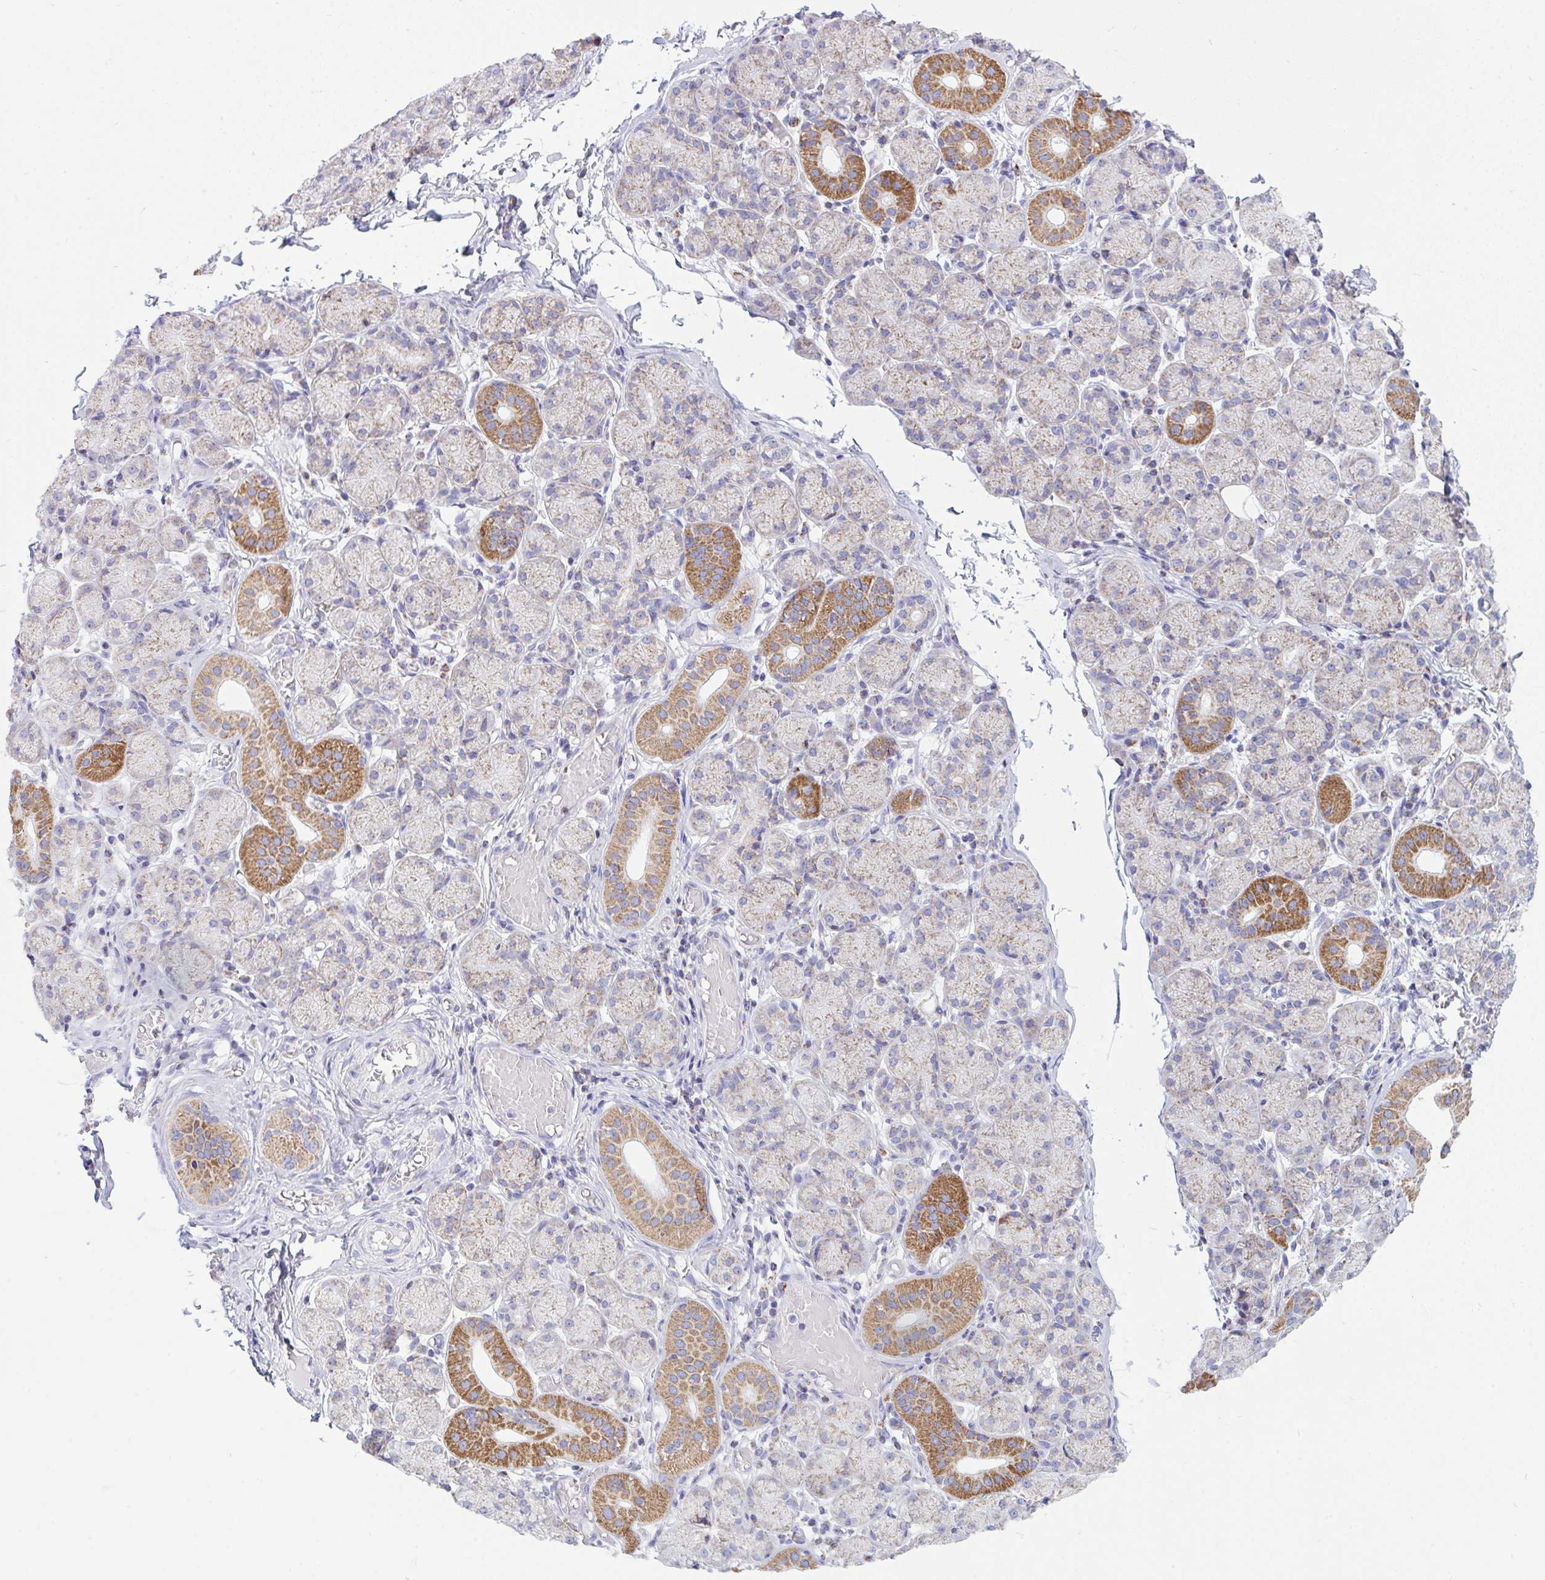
{"staining": {"intensity": "strong", "quantity": "<25%", "location": "cytoplasmic/membranous"}, "tissue": "salivary gland", "cell_type": "Glandular cells", "image_type": "normal", "snomed": [{"axis": "morphology", "description": "Normal tissue, NOS"}, {"axis": "topography", "description": "Salivary gland"}], "caption": "Protein expression analysis of unremarkable salivary gland shows strong cytoplasmic/membranous staining in approximately <25% of glandular cells.", "gene": "HSPE1", "patient": {"sex": "female", "age": 24}}